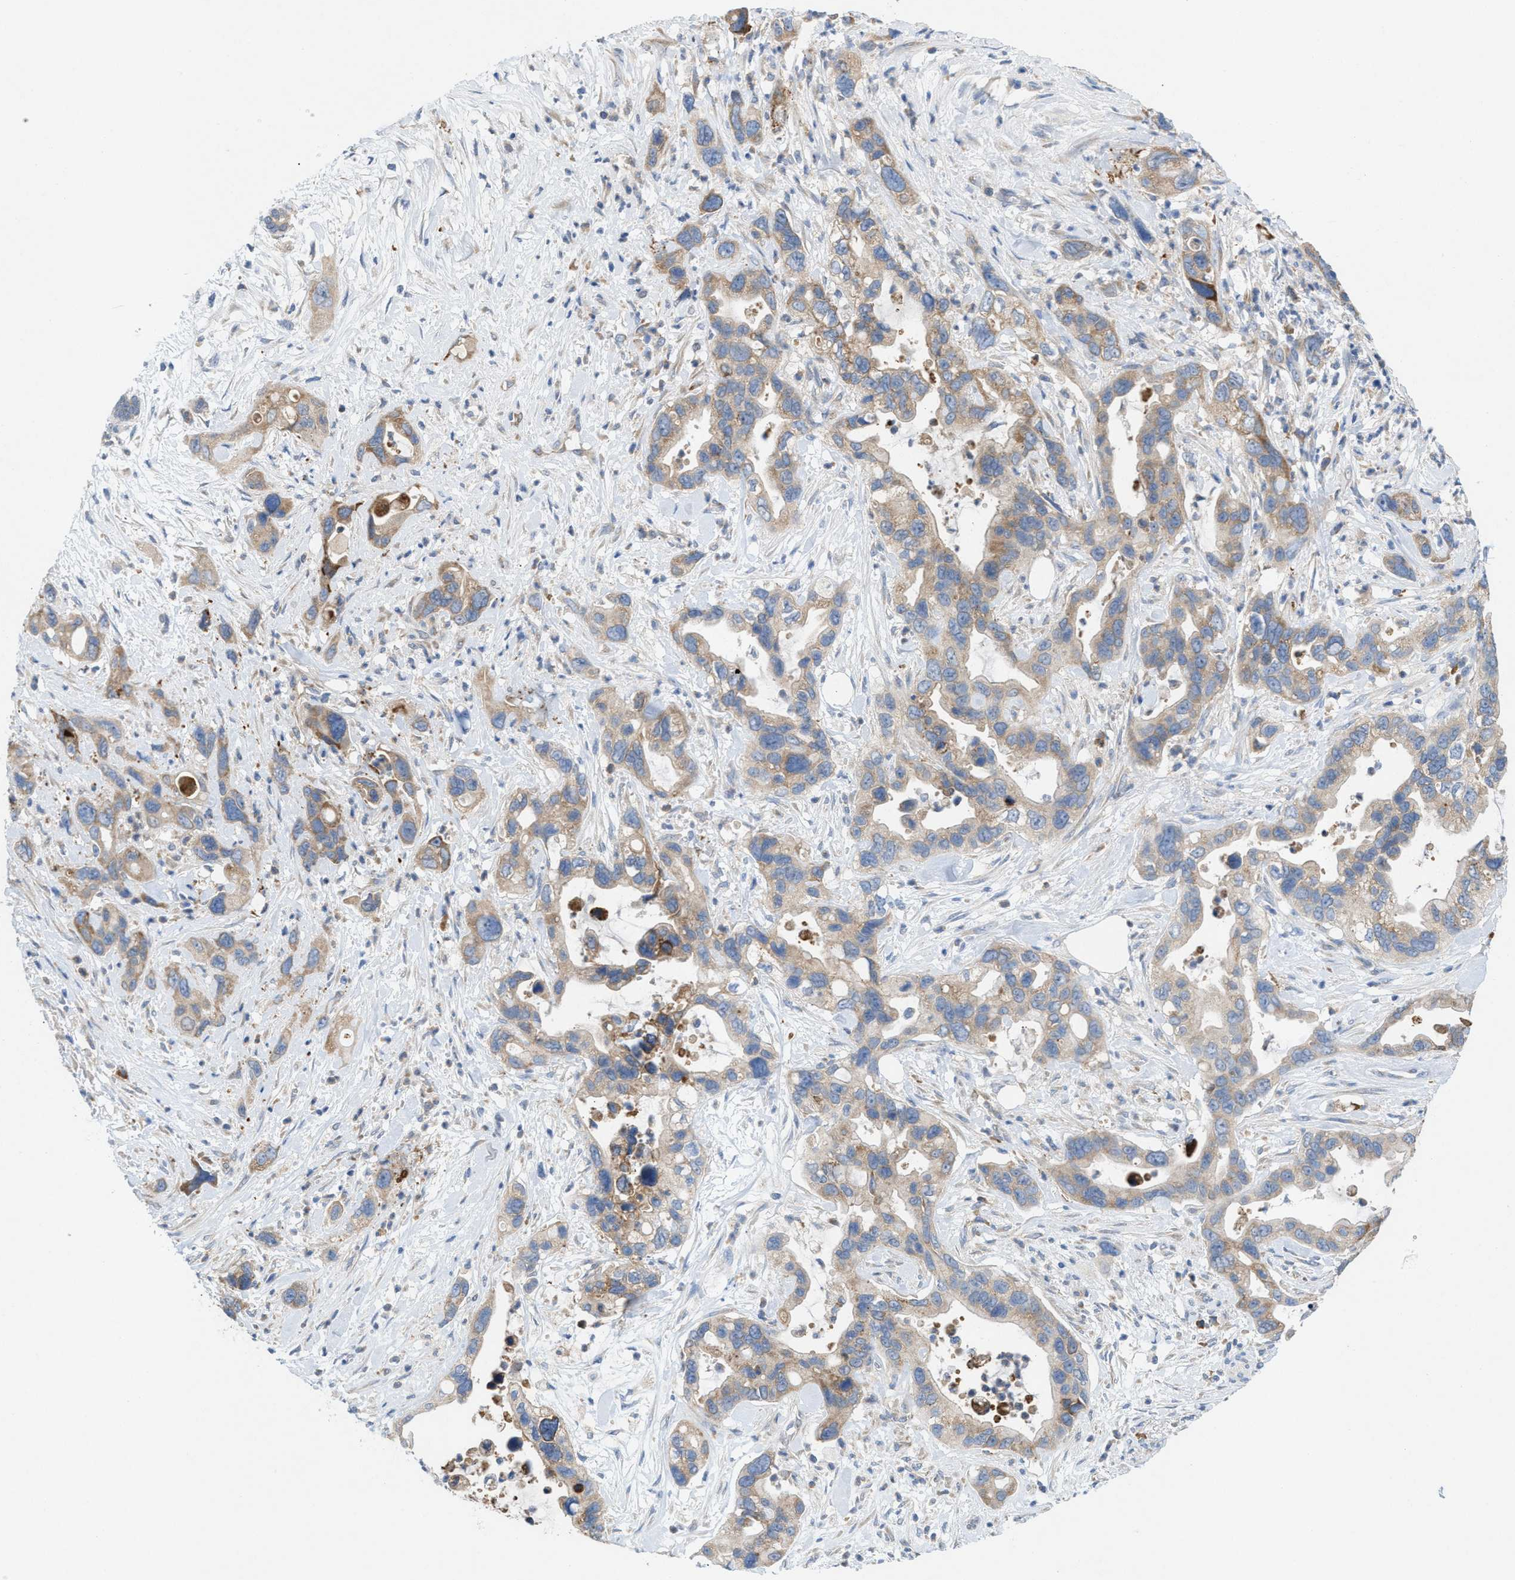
{"staining": {"intensity": "moderate", "quantity": "<25%", "location": "cytoplasmic/membranous"}, "tissue": "pancreatic cancer", "cell_type": "Tumor cells", "image_type": "cancer", "snomed": [{"axis": "morphology", "description": "Adenocarcinoma, NOS"}, {"axis": "topography", "description": "Pancreas"}], "caption": "IHC of human pancreatic cancer exhibits low levels of moderate cytoplasmic/membranous expression in about <25% of tumor cells.", "gene": "DYNC2I1", "patient": {"sex": "female", "age": 70}}